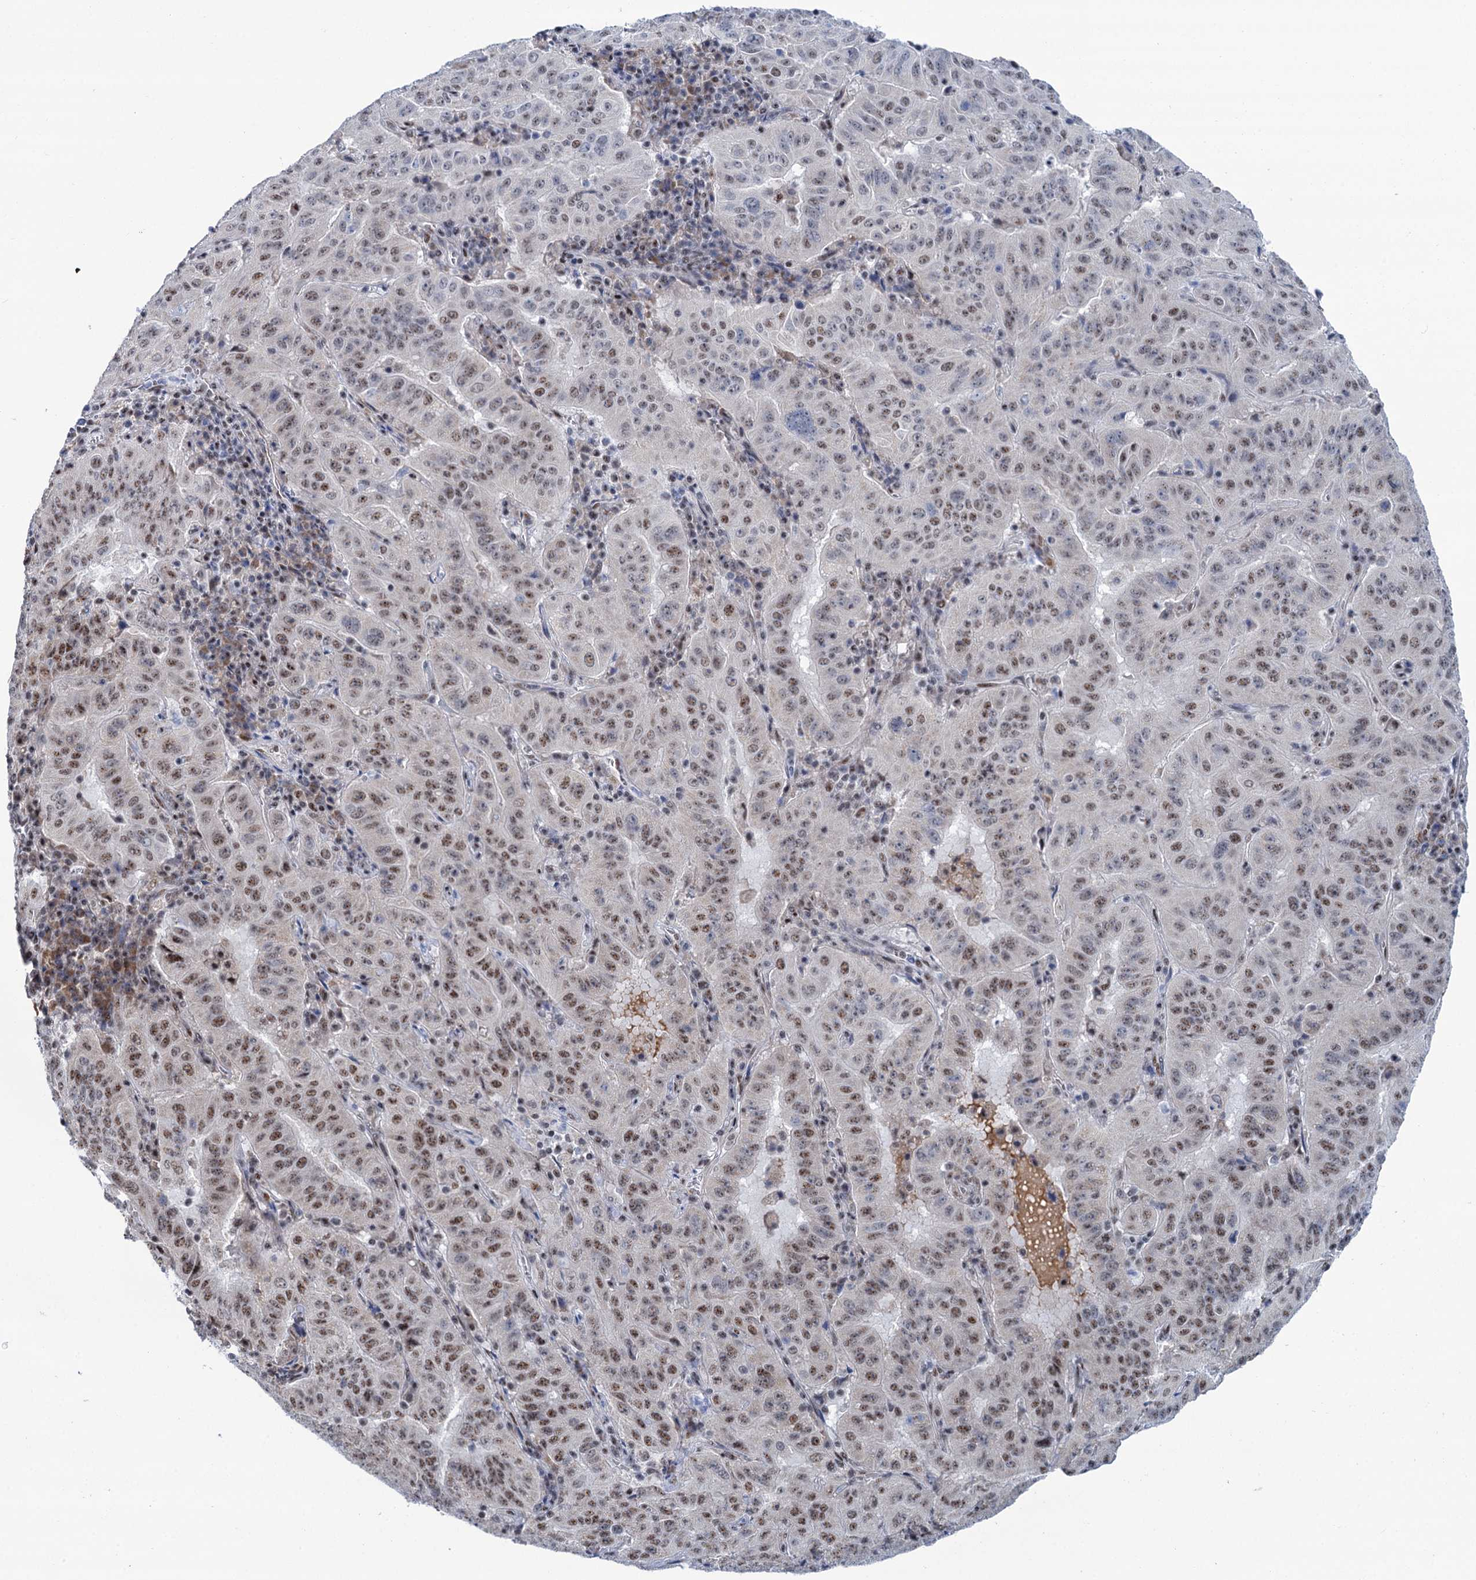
{"staining": {"intensity": "moderate", "quantity": "25%-75%", "location": "nuclear"}, "tissue": "pancreatic cancer", "cell_type": "Tumor cells", "image_type": "cancer", "snomed": [{"axis": "morphology", "description": "Adenocarcinoma, NOS"}, {"axis": "topography", "description": "Pancreas"}], "caption": "Immunohistochemical staining of human pancreatic cancer (adenocarcinoma) reveals medium levels of moderate nuclear protein positivity in approximately 25%-75% of tumor cells. The protein of interest is stained brown, and the nuclei are stained in blue (DAB (3,3'-diaminobenzidine) IHC with brightfield microscopy, high magnification).", "gene": "SREK1", "patient": {"sex": "male", "age": 63}}